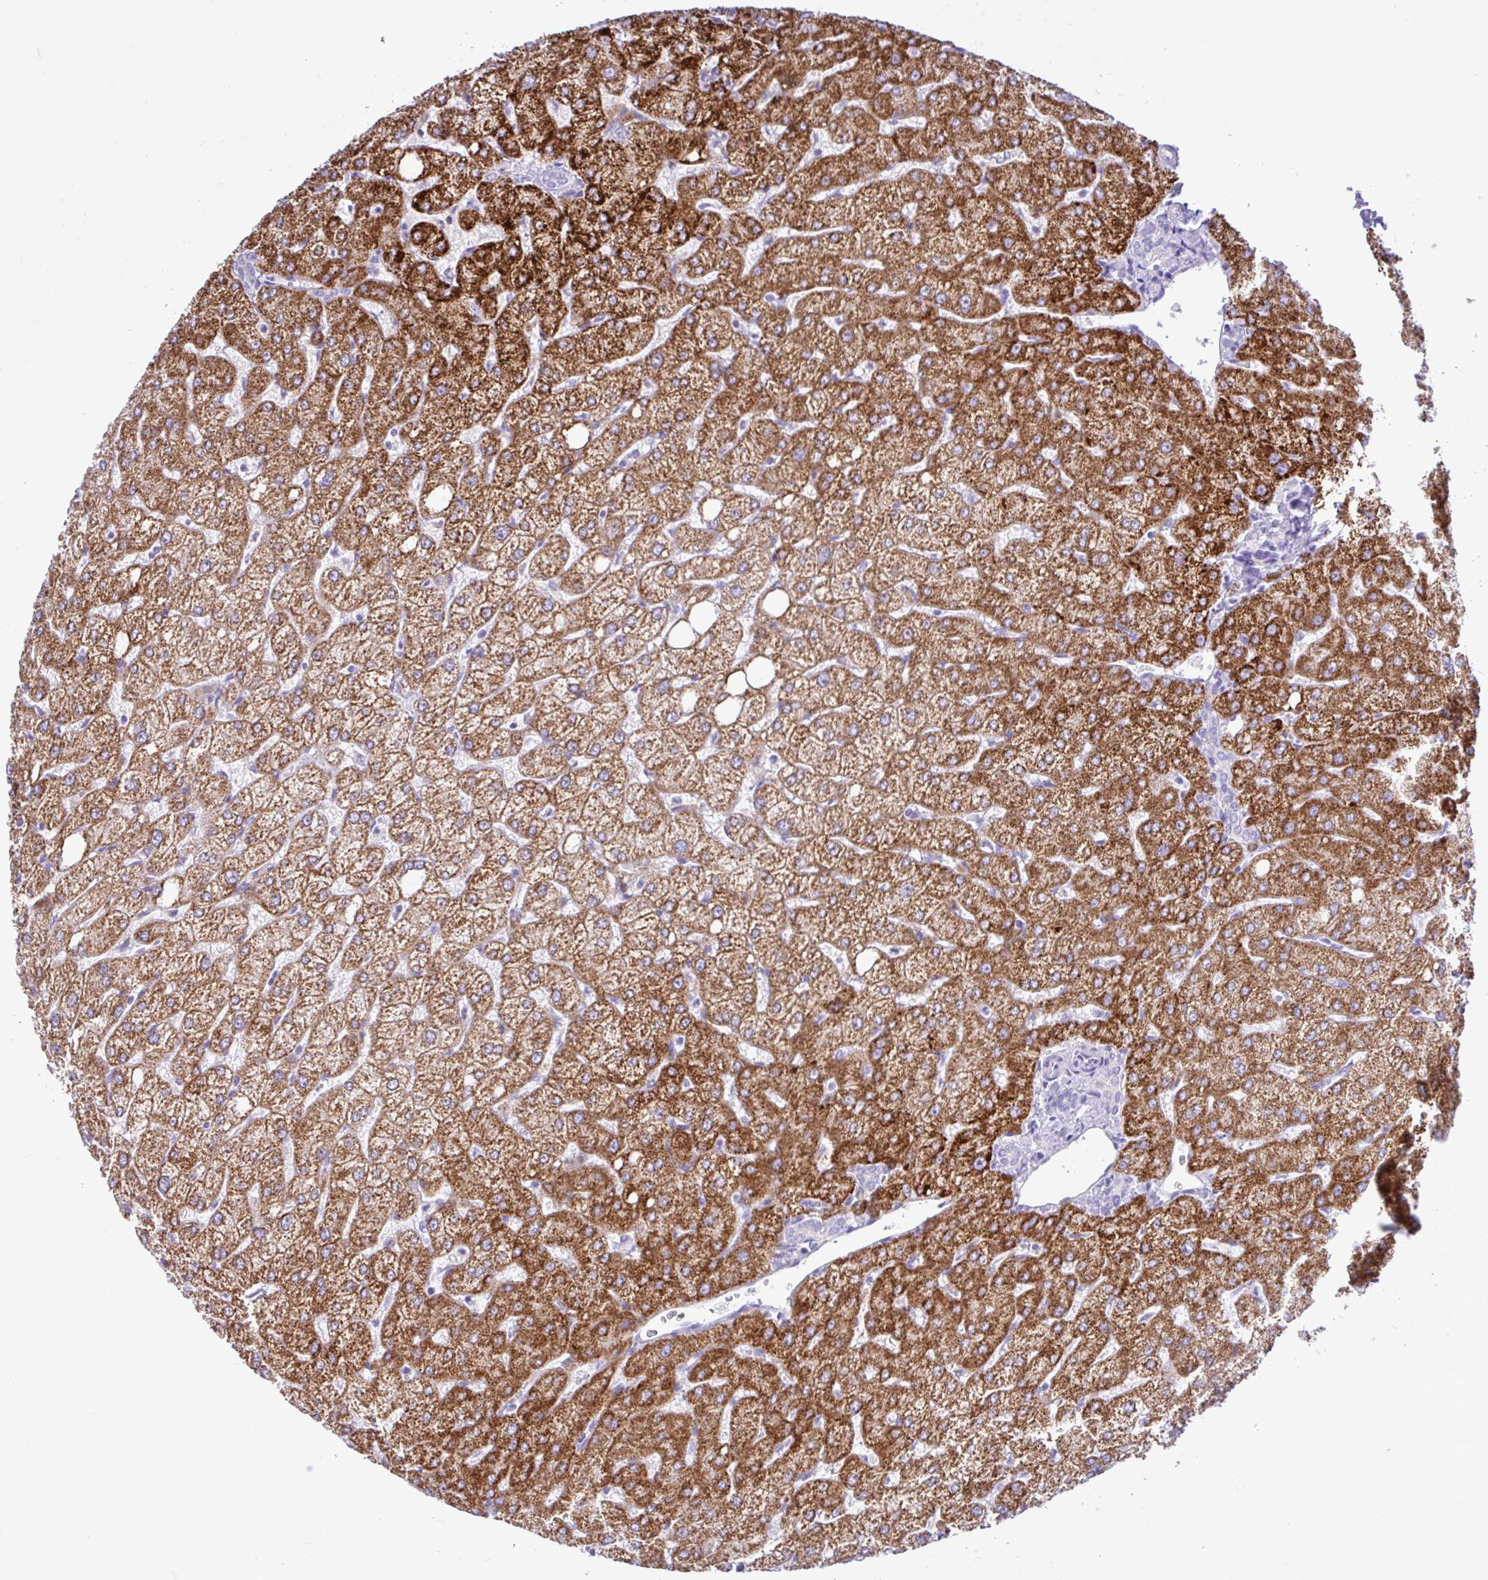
{"staining": {"intensity": "negative", "quantity": "none", "location": "none"}, "tissue": "liver", "cell_type": "Cholangiocytes", "image_type": "normal", "snomed": [{"axis": "morphology", "description": "Normal tissue, NOS"}, {"axis": "topography", "description": "Liver"}], "caption": "This is a micrograph of immunohistochemistry (IHC) staining of benign liver, which shows no positivity in cholangiocytes.", "gene": "ZNF101", "patient": {"sex": "female", "age": 54}}